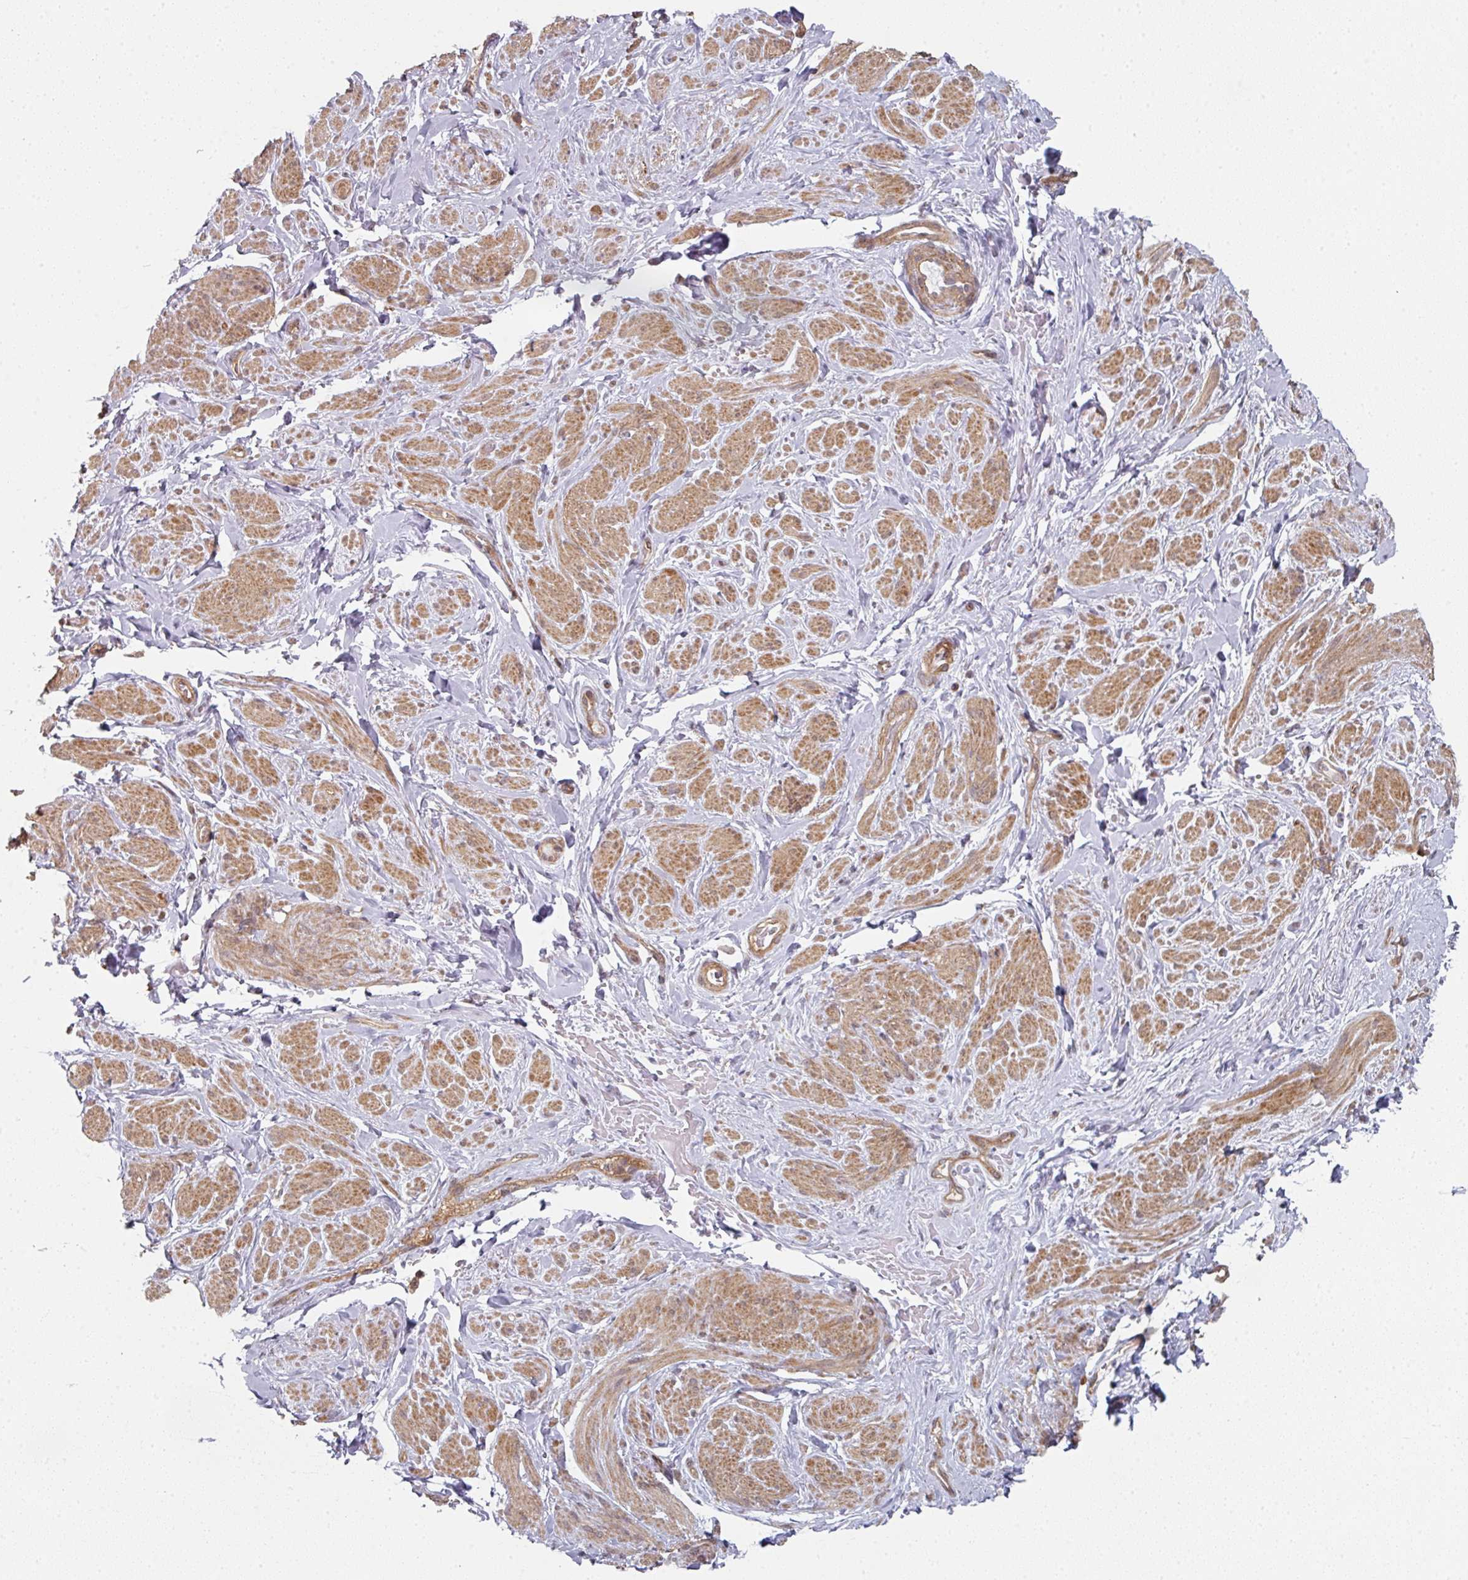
{"staining": {"intensity": "moderate", "quantity": ">75%", "location": "cytoplasmic/membranous"}, "tissue": "smooth muscle", "cell_type": "Smooth muscle cells", "image_type": "normal", "snomed": [{"axis": "morphology", "description": "Normal tissue, NOS"}, {"axis": "topography", "description": "Smooth muscle"}, {"axis": "topography", "description": "Peripheral nerve tissue"}], "caption": "Smooth muscle cells reveal medium levels of moderate cytoplasmic/membranous positivity in about >75% of cells in unremarkable smooth muscle. Using DAB (3,3'-diaminobenzidine) (brown) and hematoxylin (blue) stains, captured at high magnification using brightfield microscopy.", "gene": "PSME3IP1", "patient": {"sex": "male", "age": 69}}